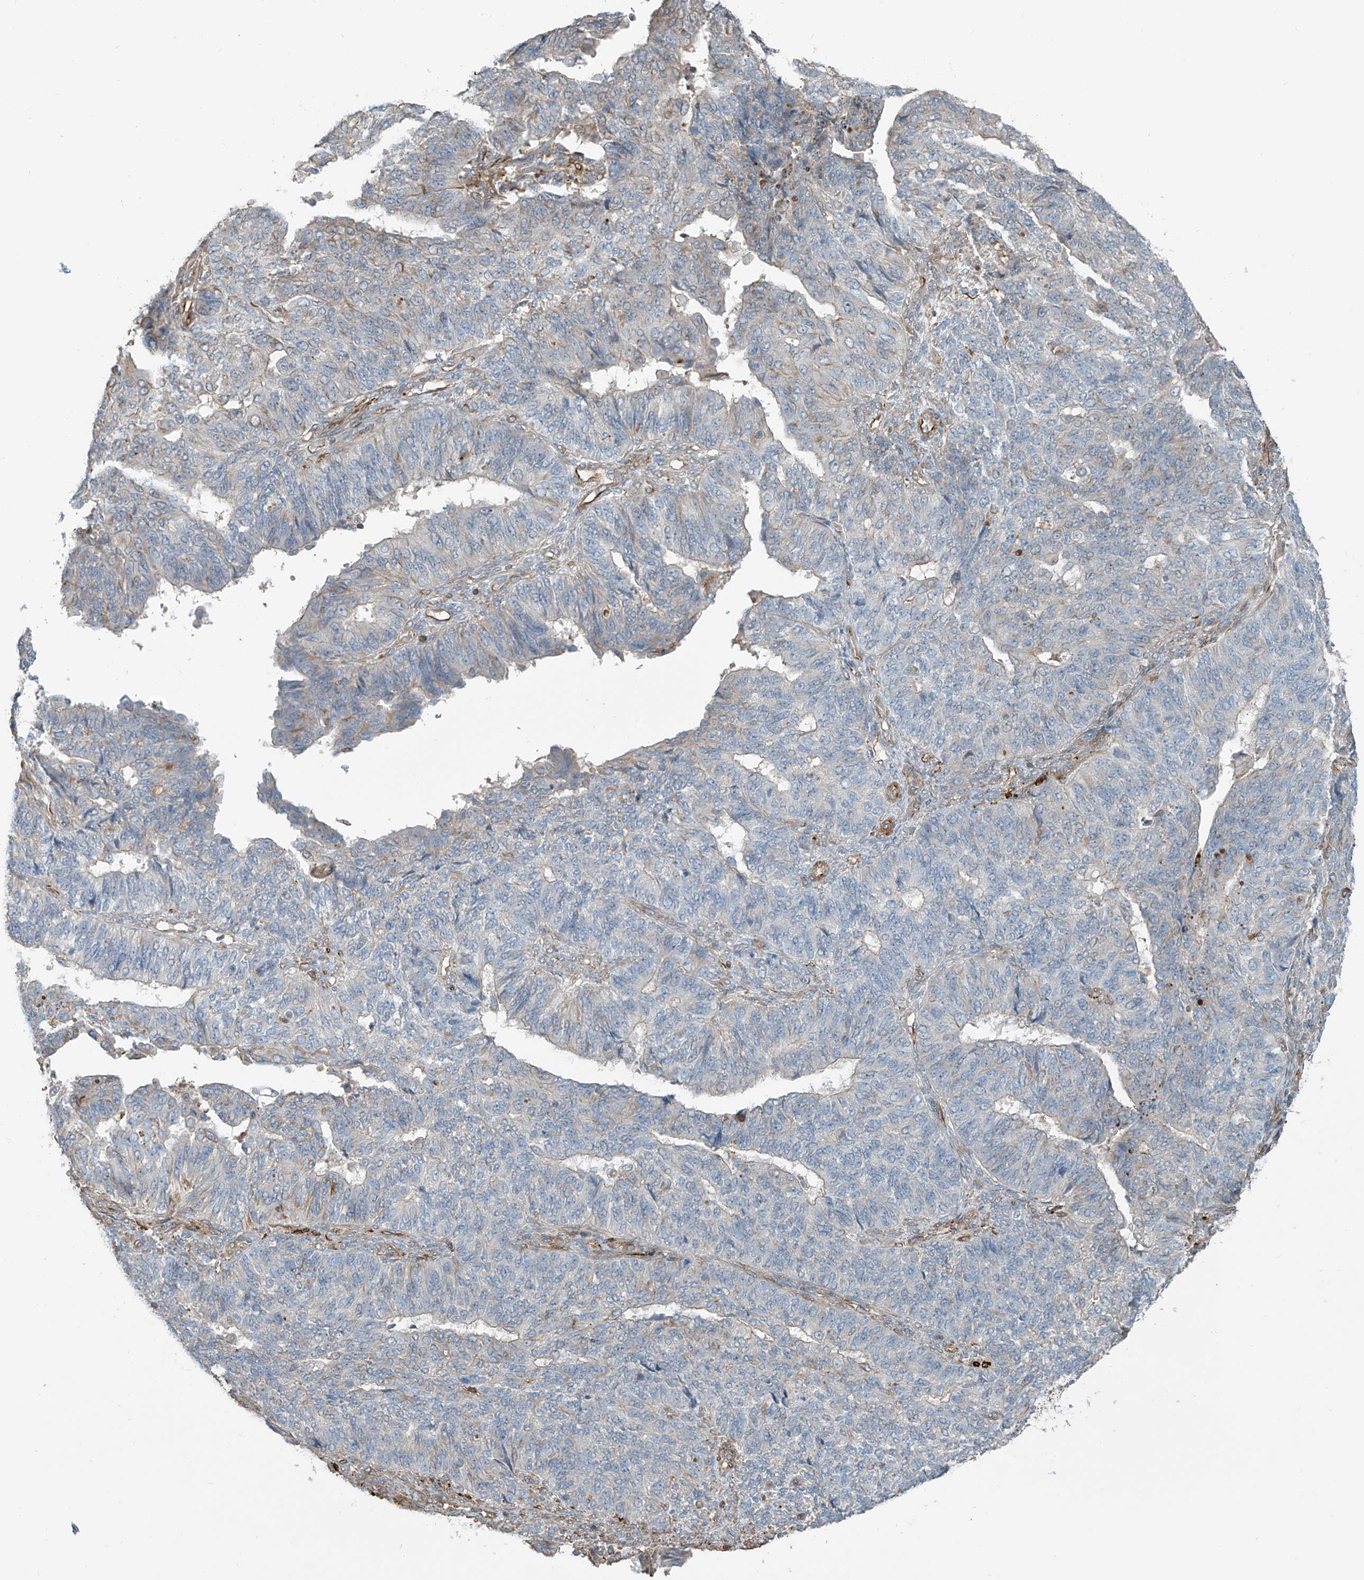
{"staining": {"intensity": "negative", "quantity": "none", "location": "none"}, "tissue": "endometrial cancer", "cell_type": "Tumor cells", "image_type": "cancer", "snomed": [{"axis": "morphology", "description": "Adenocarcinoma, NOS"}, {"axis": "topography", "description": "Endometrium"}], "caption": "IHC of adenocarcinoma (endometrial) demonstrates no expression in tumor cells.", "gene": "SH3BGRL3", "patient": {"sex": "female", "age": 32}}